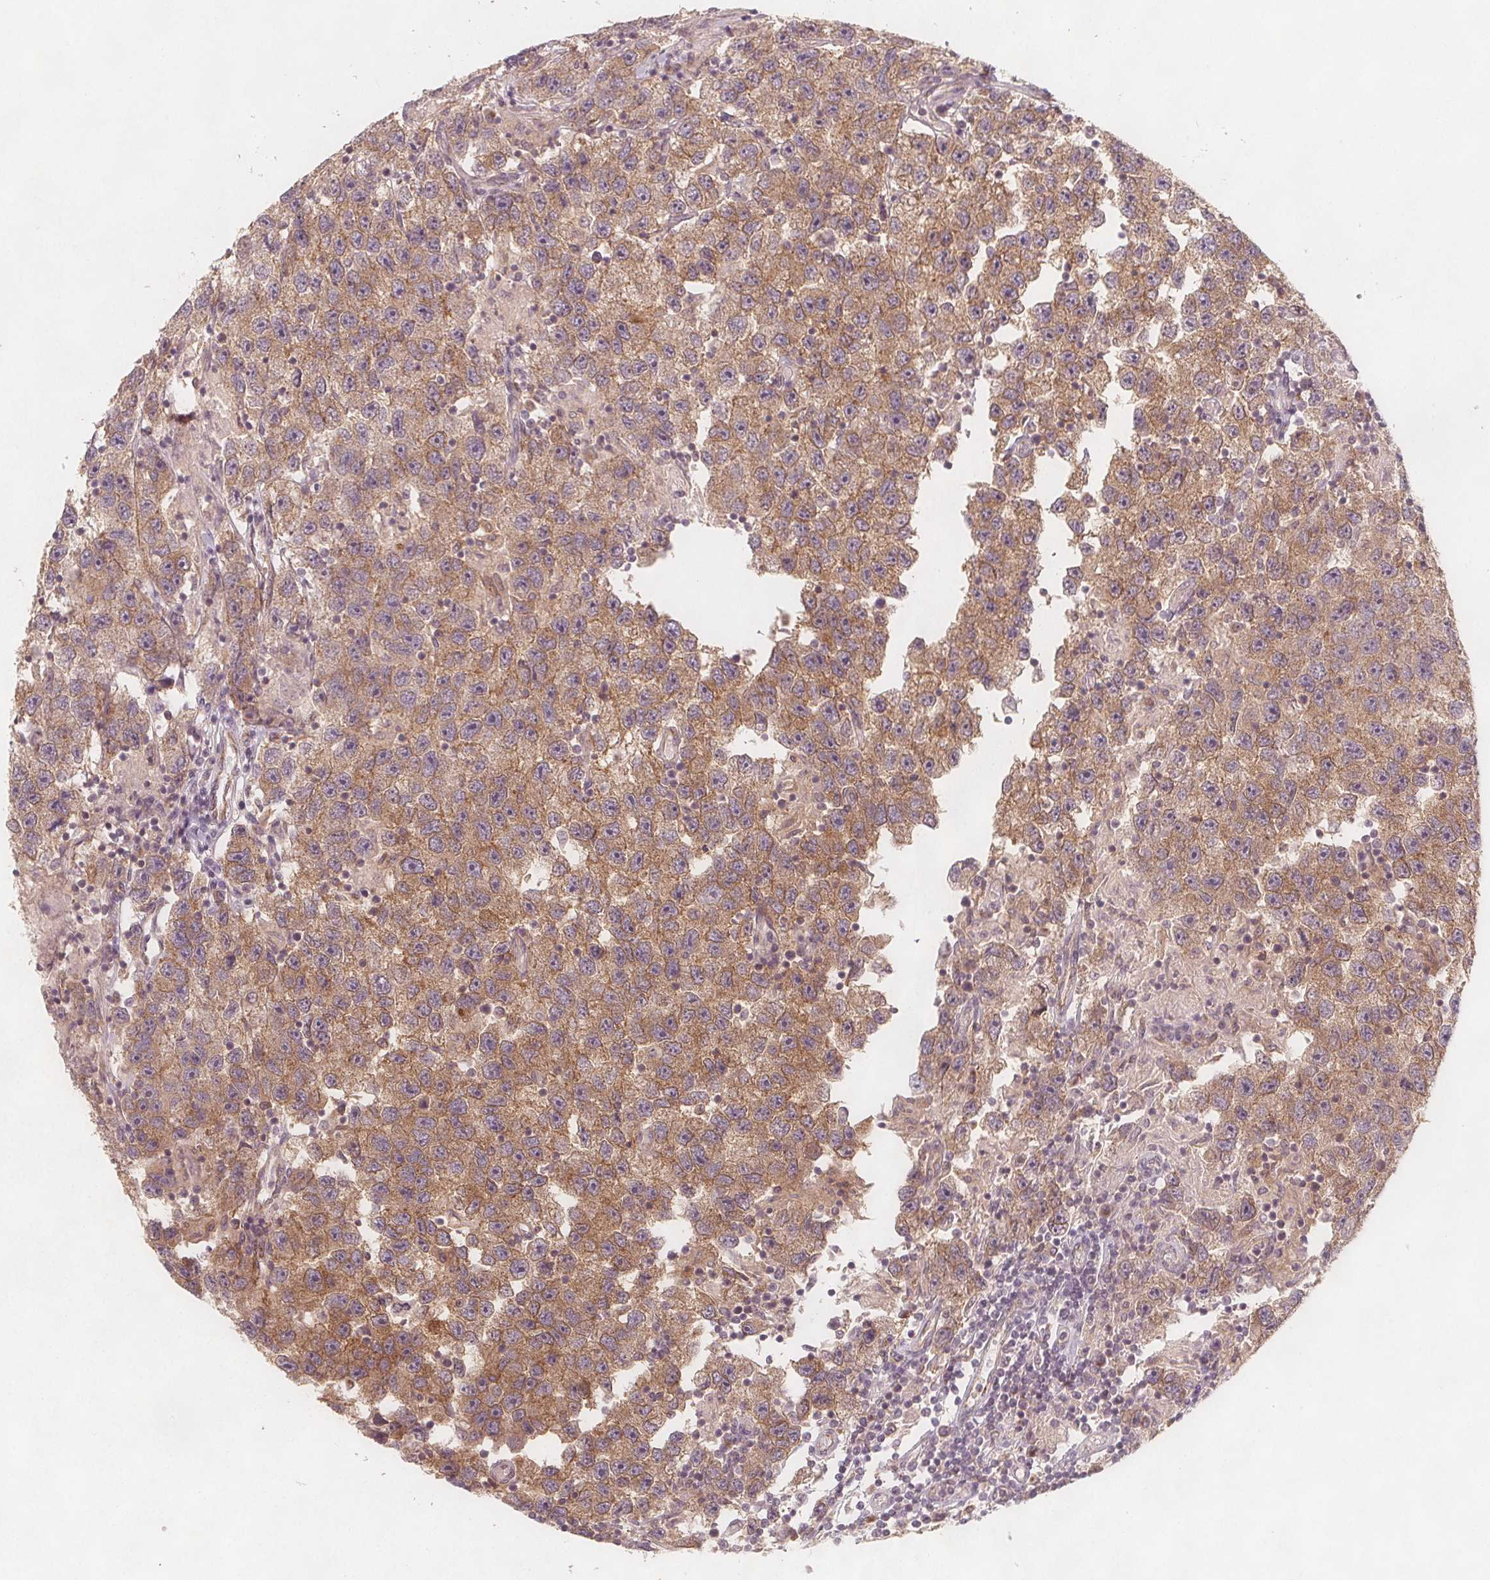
{"staining": {"intensity": "moderate", "quantity": ">75%", "location": "cytoplasmic/membranous"}, "tissue": "testis cancer", "cell_type": "Tumor cells", "image_type": "cancer", "snomed": [{"axis": "morphology", "description": "Seminoma, NOS"}, {"axis": "topography", "description": "Testis"}], "caption": "Immunohistochemical staining of seminoma (testis) exhibits medium levels of moderate cytoplasmic/membranous protein expression in approximately >75% of tumor cells.", "gene": "NCSTN", "patient": {"sex": "male", "age": 26}}